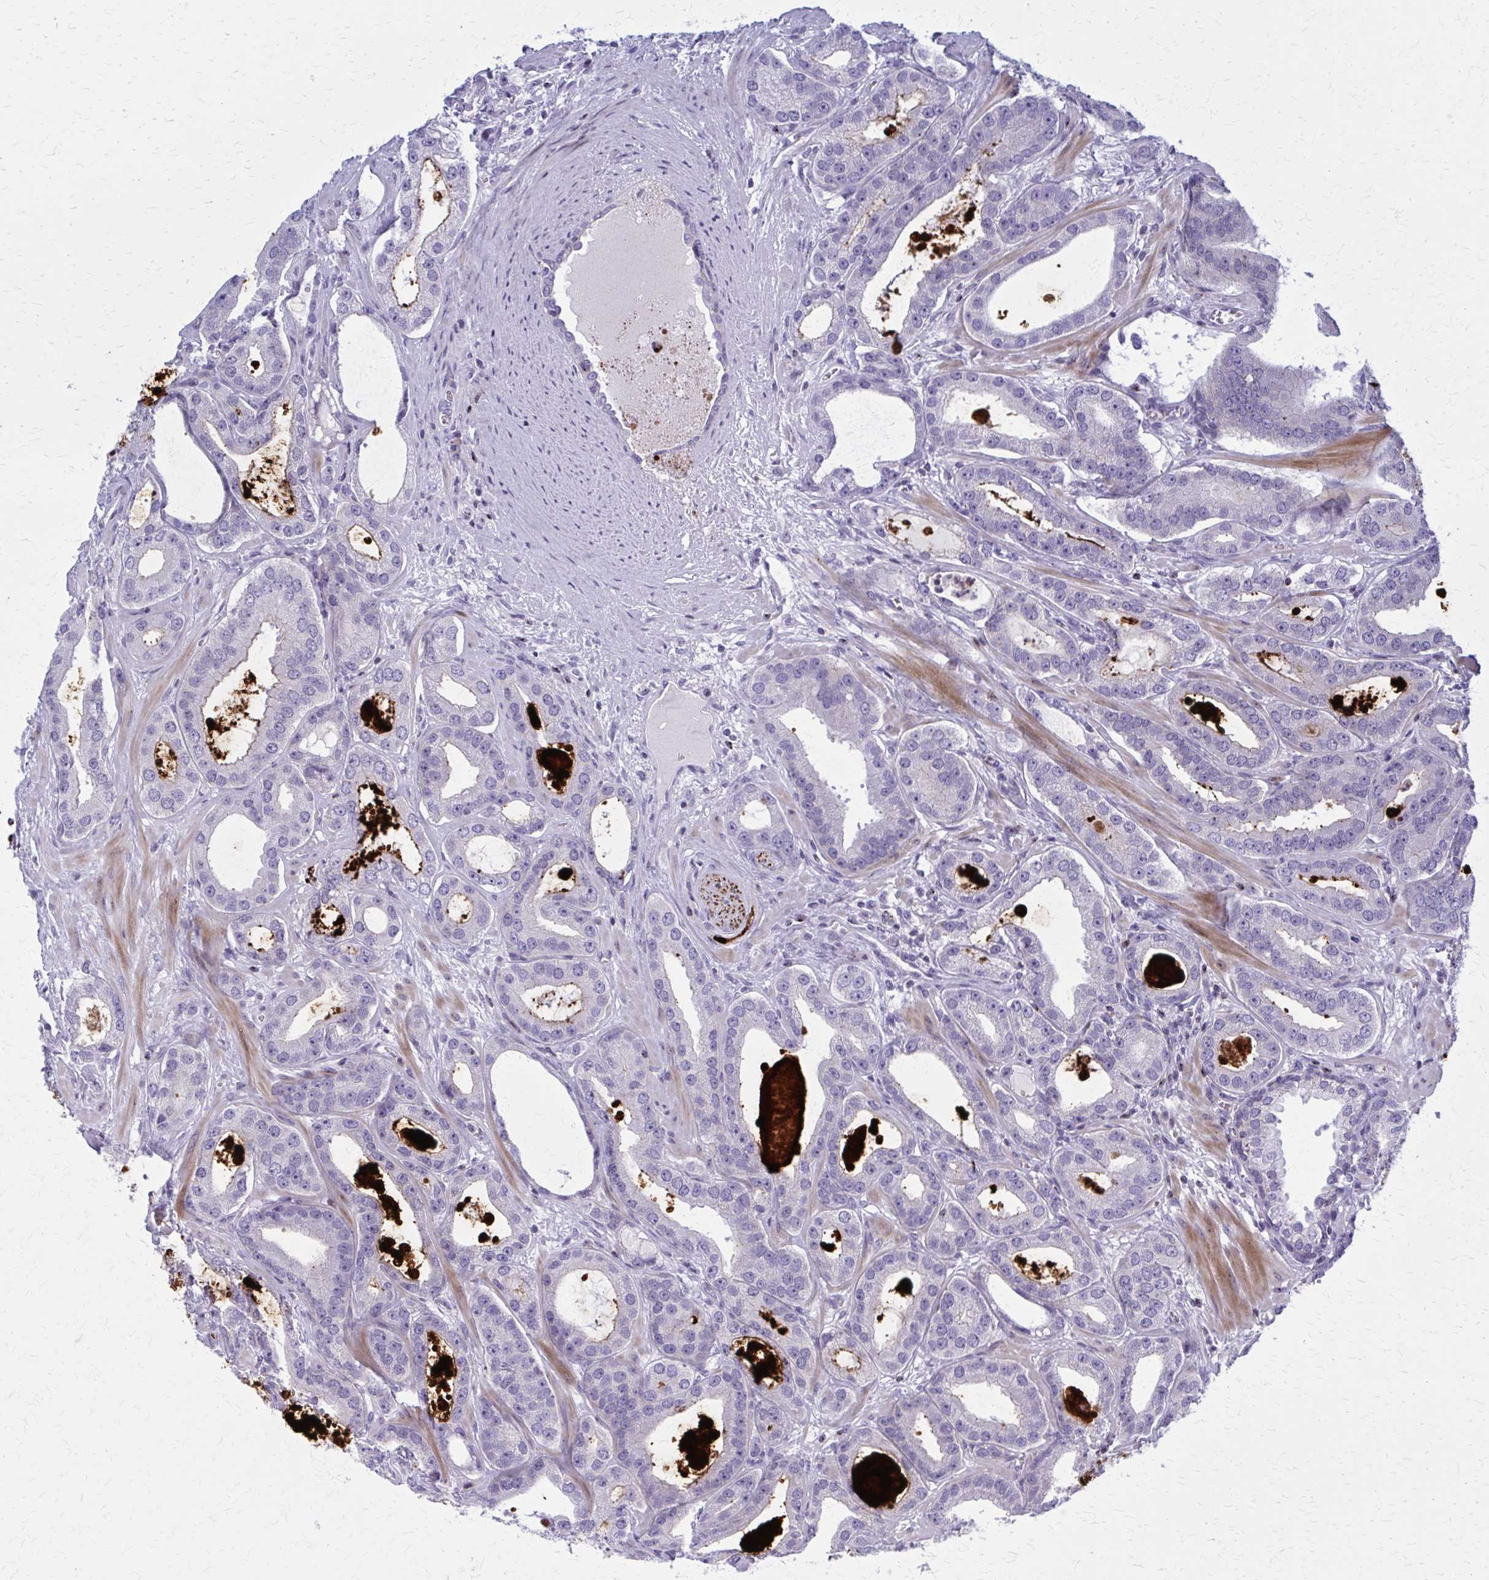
{"staining": {"intensity": "negative", "quantity": "none", "location": "none"}, "tissue": "prostate cancer", "cell_type": "Tumor cells", "image_type": "cancer", "snomed": [{"axis": "morphology", "description": "Adenocarcinoma, High grade"}, {"axis": "topography", "description": "Prostate"}], "caption": "IHC of human prostate high-grade adenocarcinoma reveals no positivity in tumor cells. (Immunohistochemistry, brightfield microscopy, high magnification).", "gene": "PEDS1", "patient": {"sex": "male", "age": 65}}